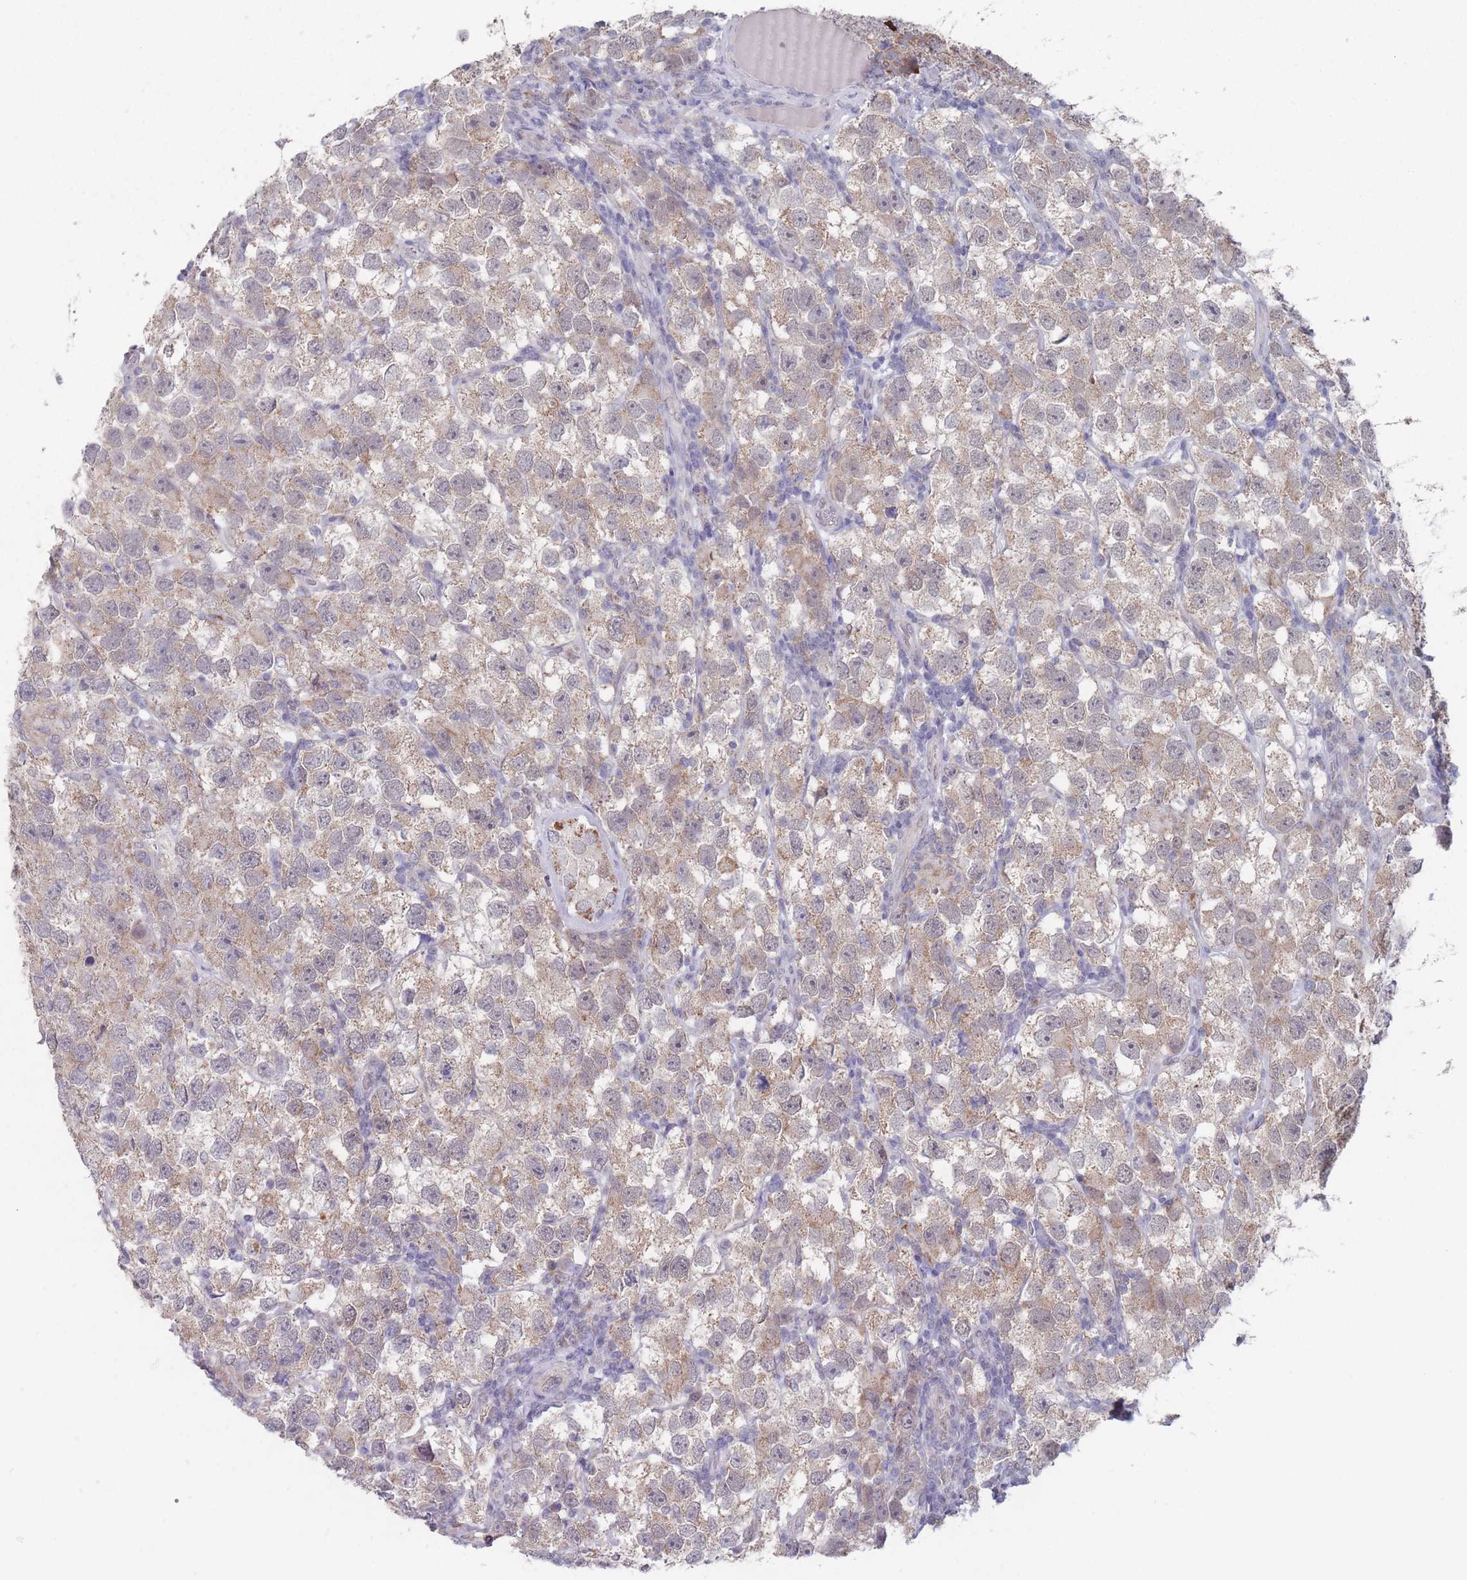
{"staining": {"intensity": "weak", "quantity": ">75%", "location": "cytoplasmic/membranous,nuclear"}, "tissue": "testis cancer", "cell_type": "Tumor cells", "image_type": "cancer", "snomed": [{"axis": "morphology", "description": "Seminoma, NOS"}, {"axis": "topography", "description": "Testis"}], "caption": "A photomicrograph of human testis cancer stained for a protein exhibits weak cytoplasmic/membranous and nuclear brown staining in tumor cells.", "gene": "PEX7", "patient": {"sex": "male", "age": 26}}